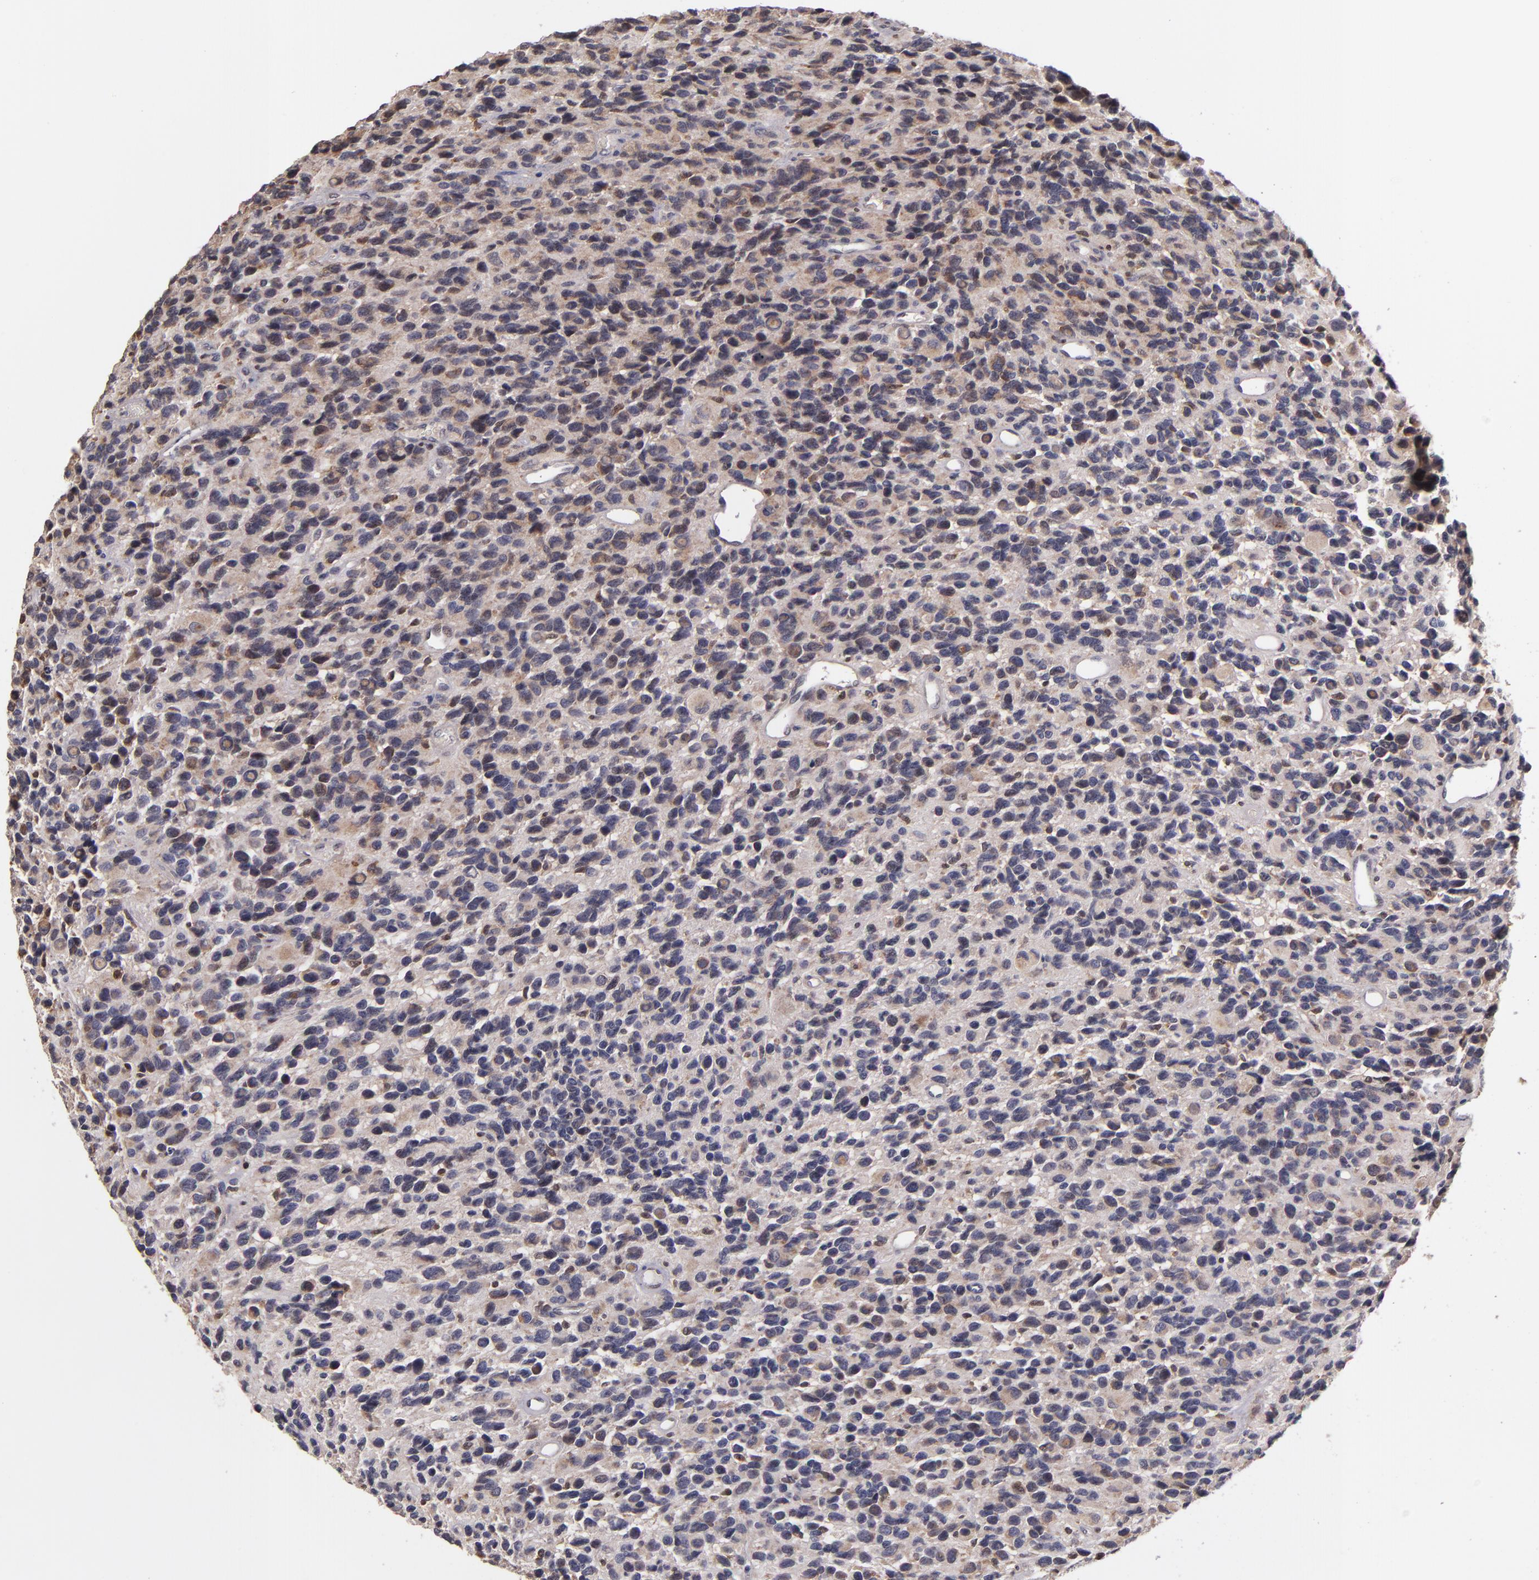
{"staining": {"intensity": "weak", "quantity": ">75%", "location": "cytoplasmic/membranous"}, "tissue": "glioma", "cell_type": "Tumor cells", "image_type": "cancer", "snomed": [{"axis": "morphology", "description": "Glioma, malignant, High grade"}, {"axis": "topography", "description": "Brain"}], "caption": "This histopathology image shows IHC staining of human high-grade glioma (malignant), with low weak cytoplasmic/membranous staining in approximately >75% of tumor cells.", "gene": "CASP1", "patient": {"sex": "male", "age": 77}}